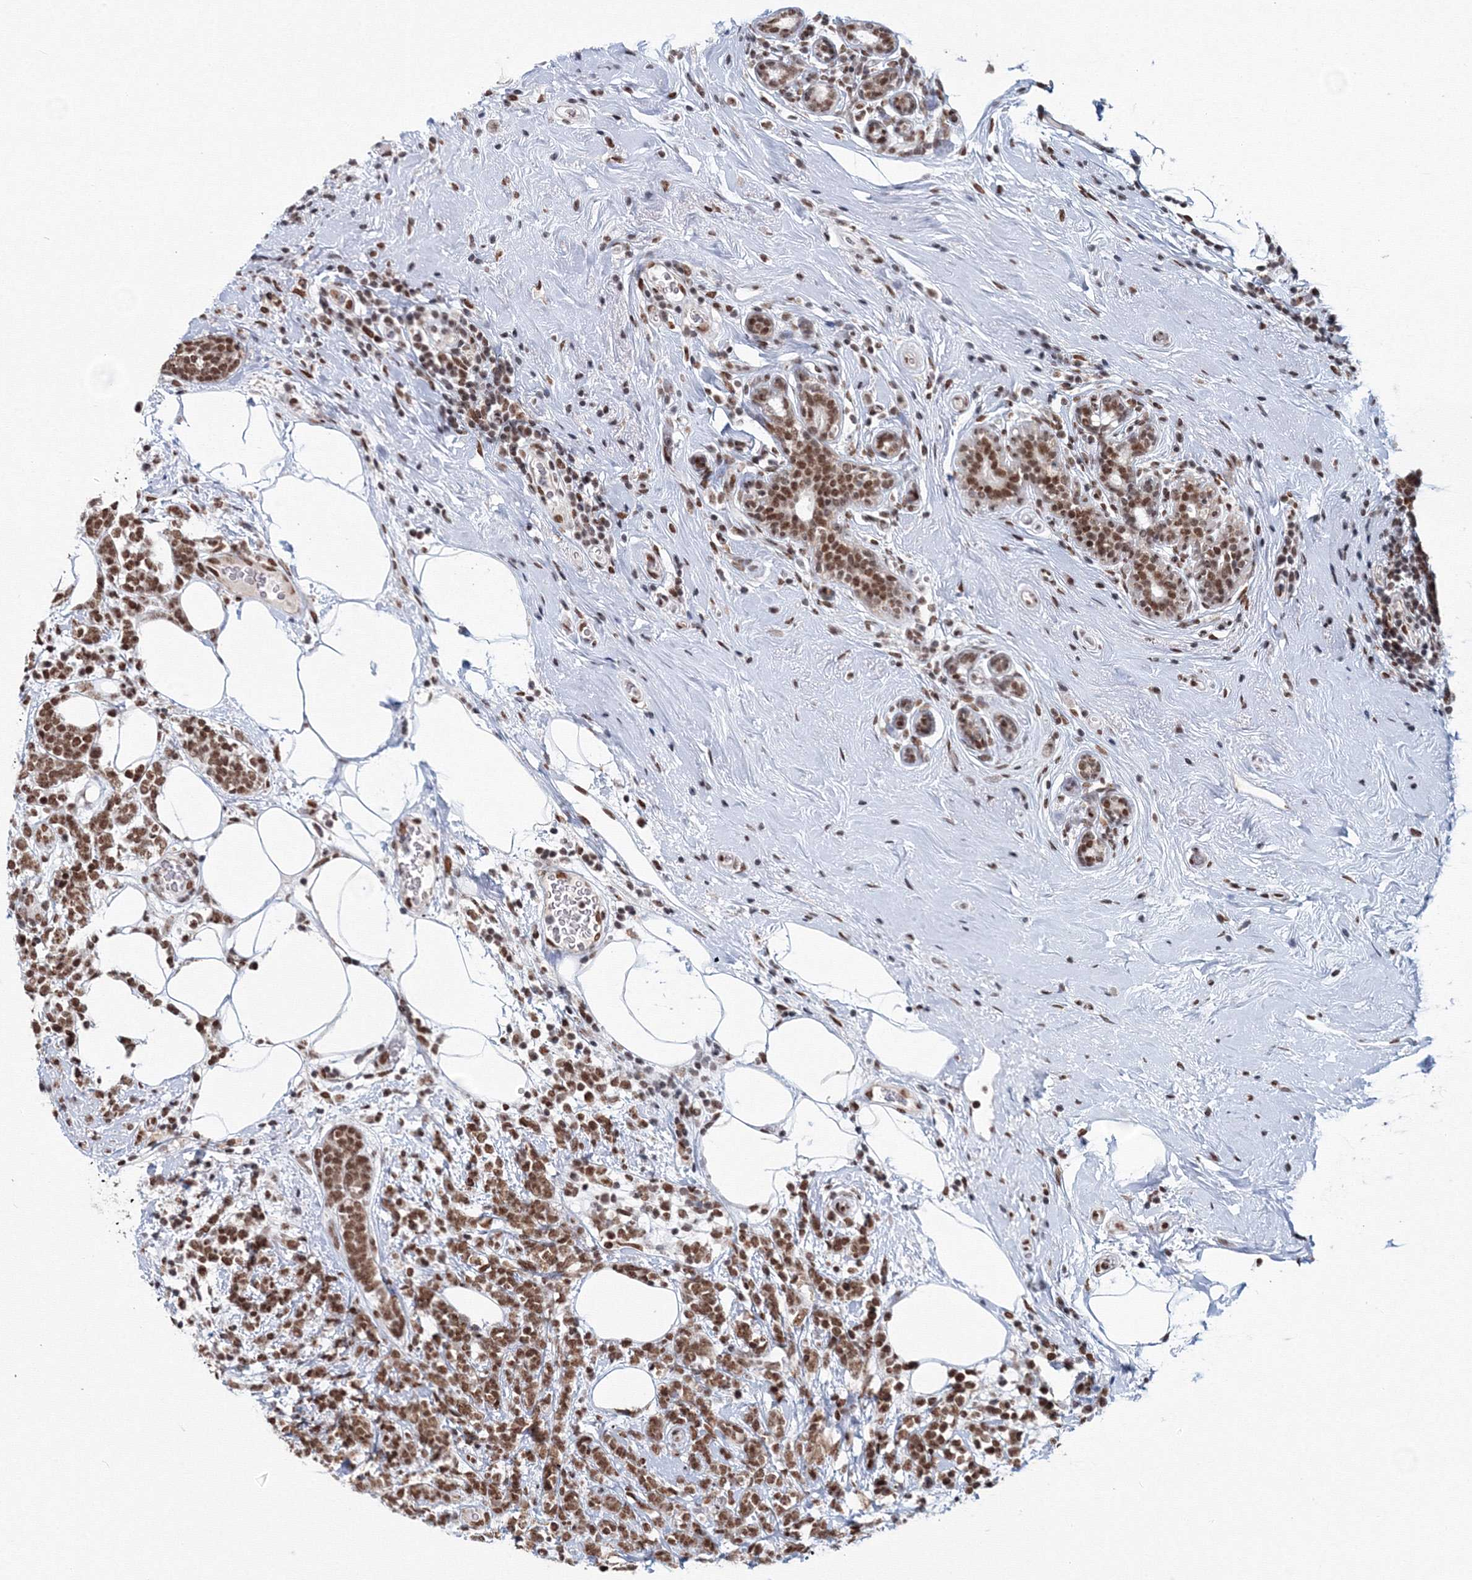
{"staining": {"intensity": "moderate", "quantity": ">75%", "location": "nuclear"}, "tissue": "breast cancer", "cell_type": "Tumor cells", "image_type": "cancer", "snomed": [{"axis": "morphology", "description": "Lobular carcinoma"}, {"axis": "topography", "description": "Breast"}], "caption": "Breast cancer (lobular carcinoma) stained for a protein (brown) displays moderate nuclear positive positivity in about >75% of tumor cells.", "gene": "SF3B6", "patient": {"sex": "female", "age": 58}}